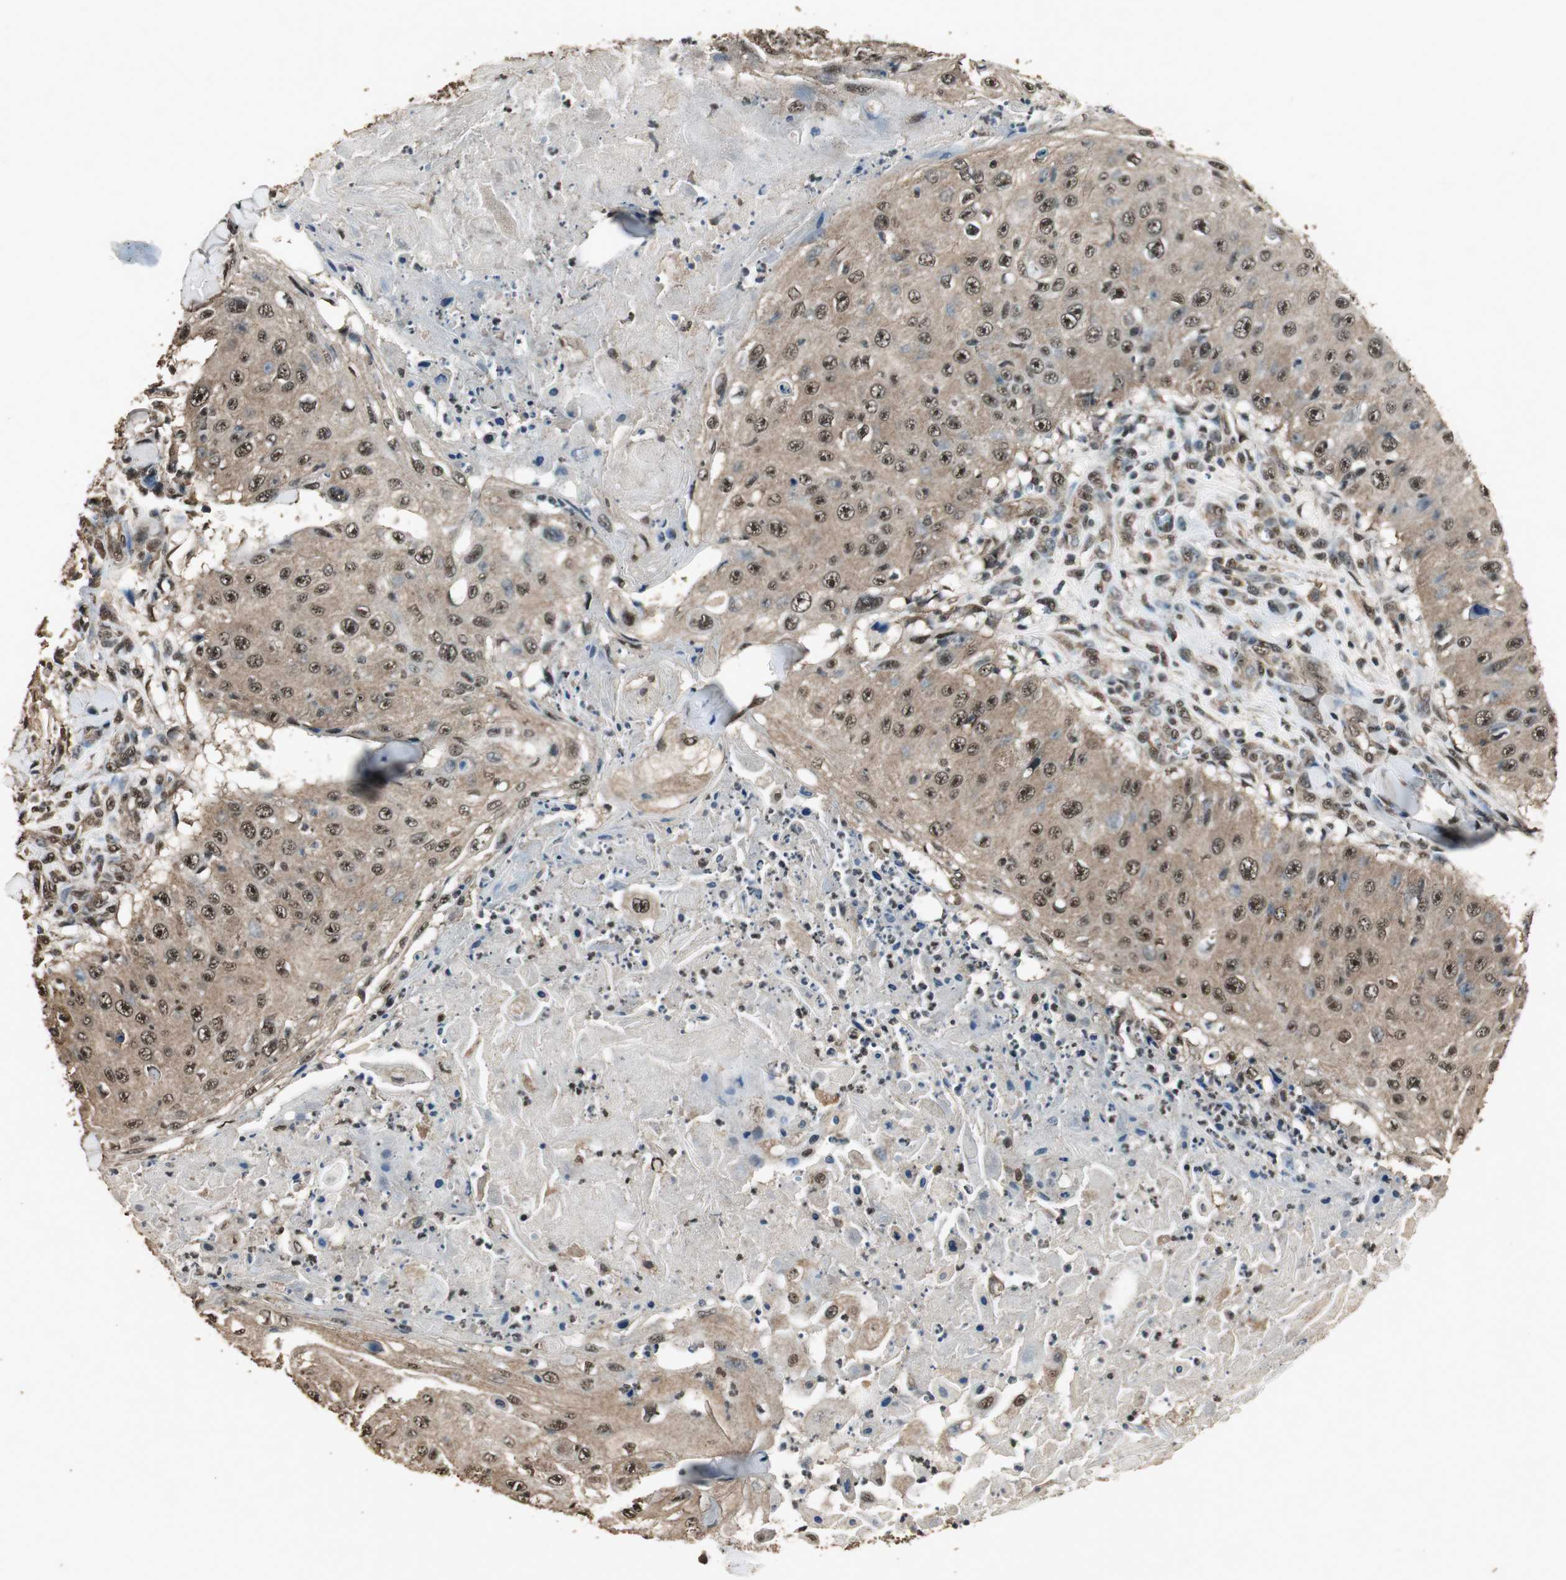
{"staining": {"intensity": "strong", "quantity": ">75%", "location": "cytoplasmic/membranous,nuclear"}, "tissue": "skin cancer", "cell_type": "Tumor cells", "image_type": "cancer", "snomed": [{"axis": "morphology", "description": "Squamous cell carcinoma, NOS"}, {"axis": "topography", "description": "Skin"}], "caption": "Approximately >75% of tumor cells in skin cancer display strong cytoplasmic/membranous and nuclear protein expression as visualized by brown immunohistochemical staining.", "gene": "PPP1R13B", "patient": {"sex": "male", "age": 86}}